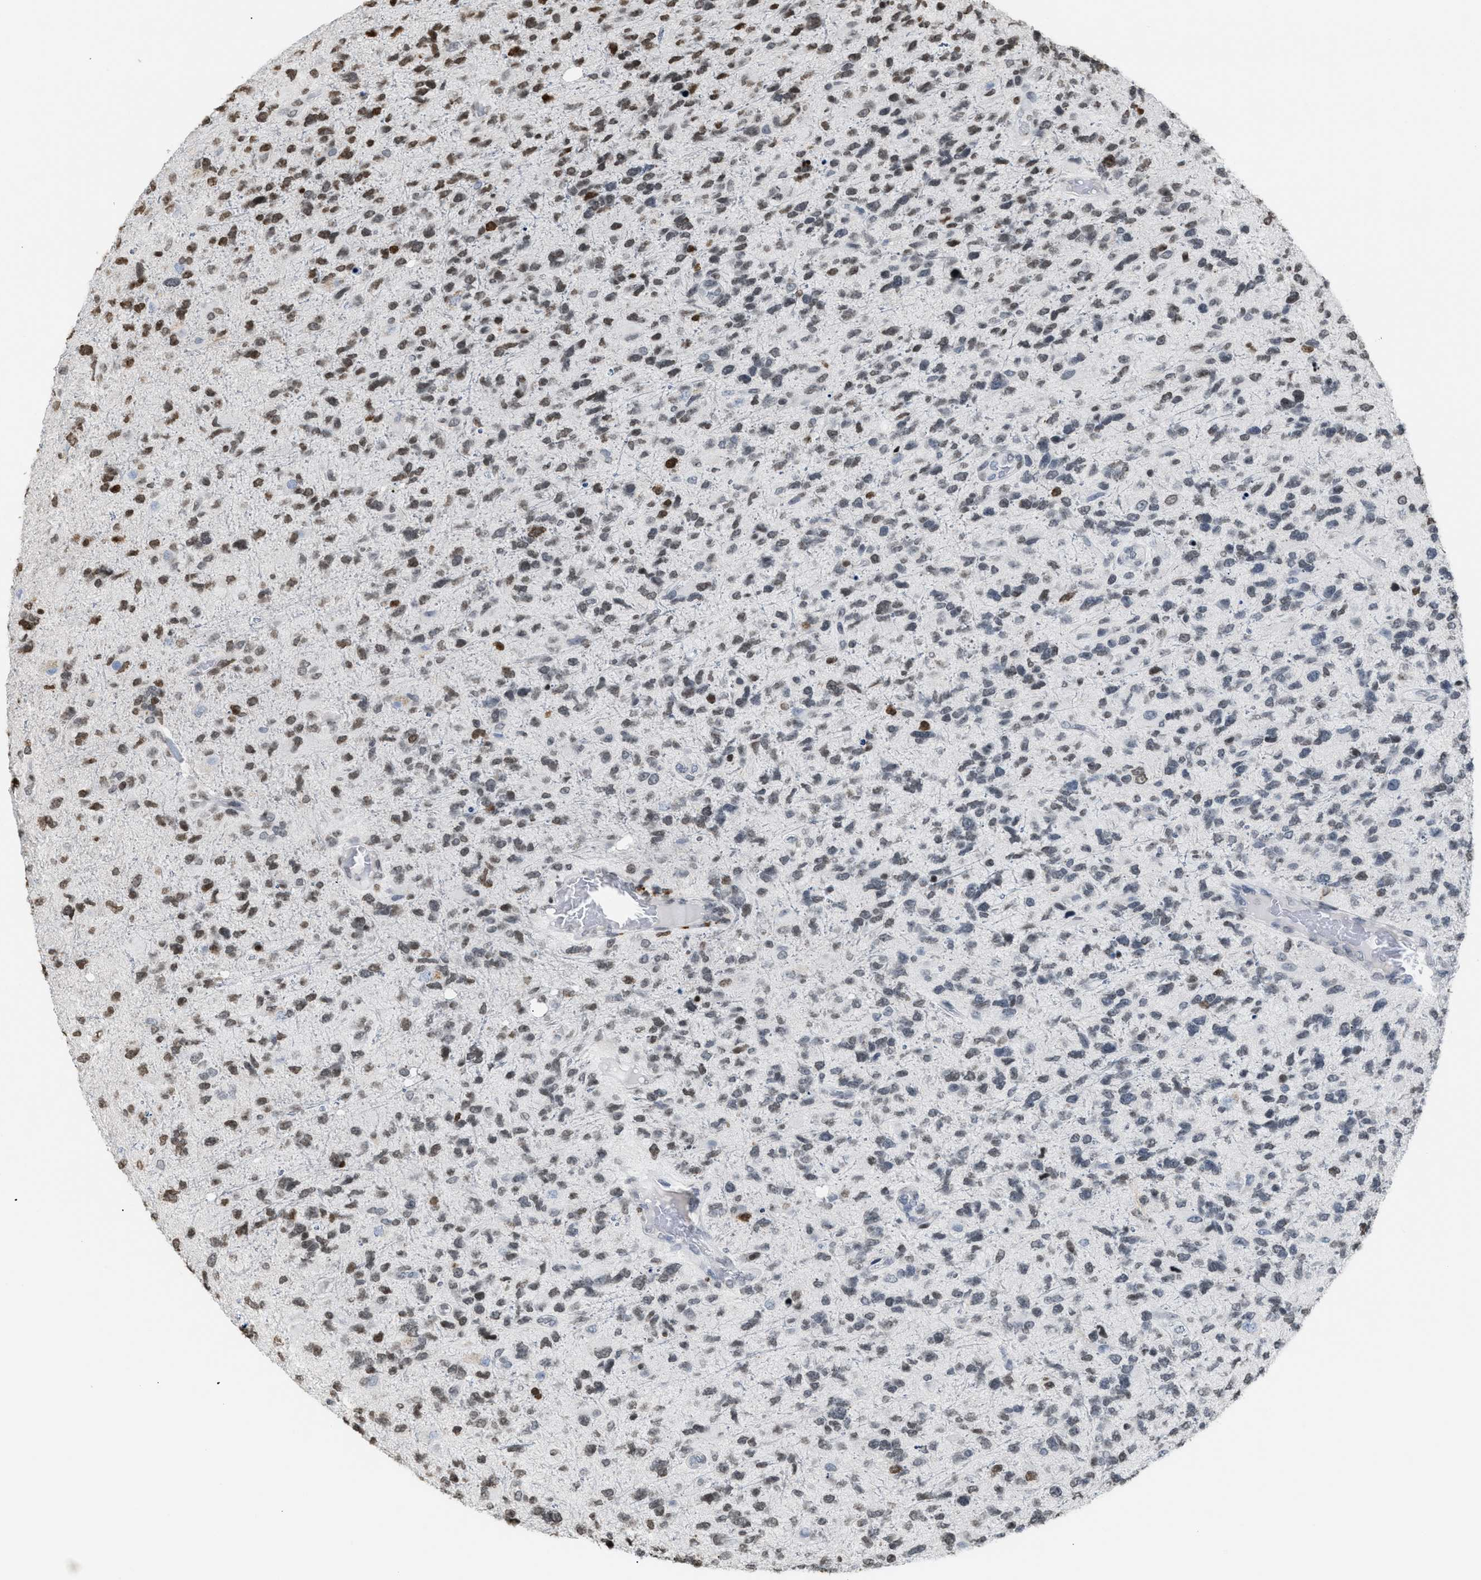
{"staining": {"intensity": "weak", "quantity": ">75%", "location": "nuclear"}, "tissue": "glioma", "cell_type": "Tumor cells", "image_type": "cancer", "snomed": [{"axis": "morphology", "description": "Glioma, malignant, High grade"}, {"axis": "topography", "description": "Brain"}], "caption": "Human high-grade glioma (malignant) stained with a protein marker reveals weak staining in tumor cells.", "gene": "HMGN2", "patient": {"sex": "female", "age": 58}}